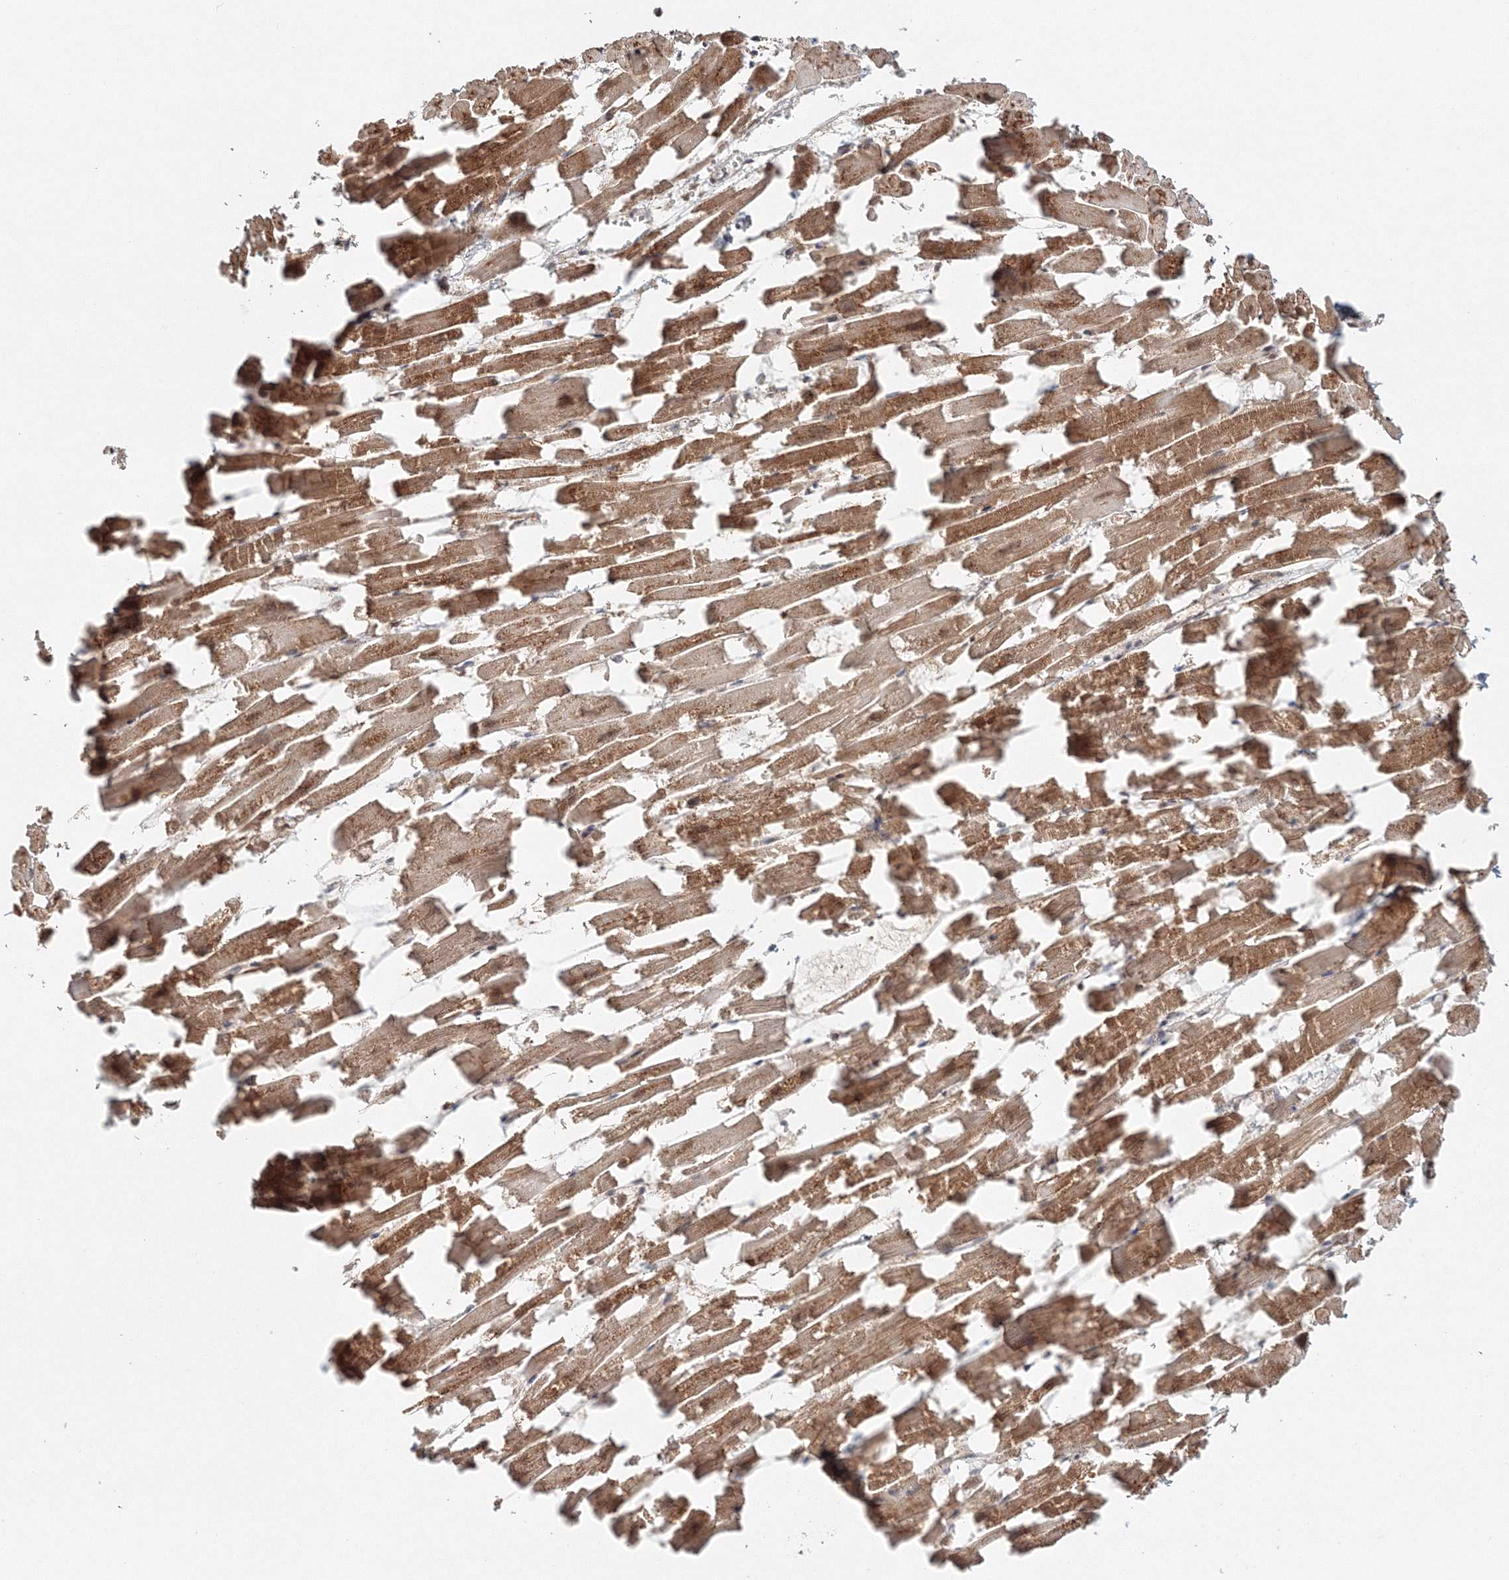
{"staining": {"intensity": "moderate", "quantity": ">75%", "location": "cytoplasmic/membranous,nuclear"}, "tissue": "heart muscle", "cell_type": "Cardiomyocytes", "image_type": "normal", "snomed": [{"axis": "morphology", "description": "Normal tissue, NOS"}, {"axis": "topography", "description": "Heart"}], "caption": "Immunohistochemistry of normal human heart muscle exhibits medium levels of moderate cytoplasmic/membranous,nuclear positivity in about >75% of cardiomyocytes. The staining is performed using DAB brown chromogen to label protein expression. The nuclei are counter-stained blue using hematoxylin.", "gene": "PSMD6", "patient": {"sex": "female", "age": 64}}